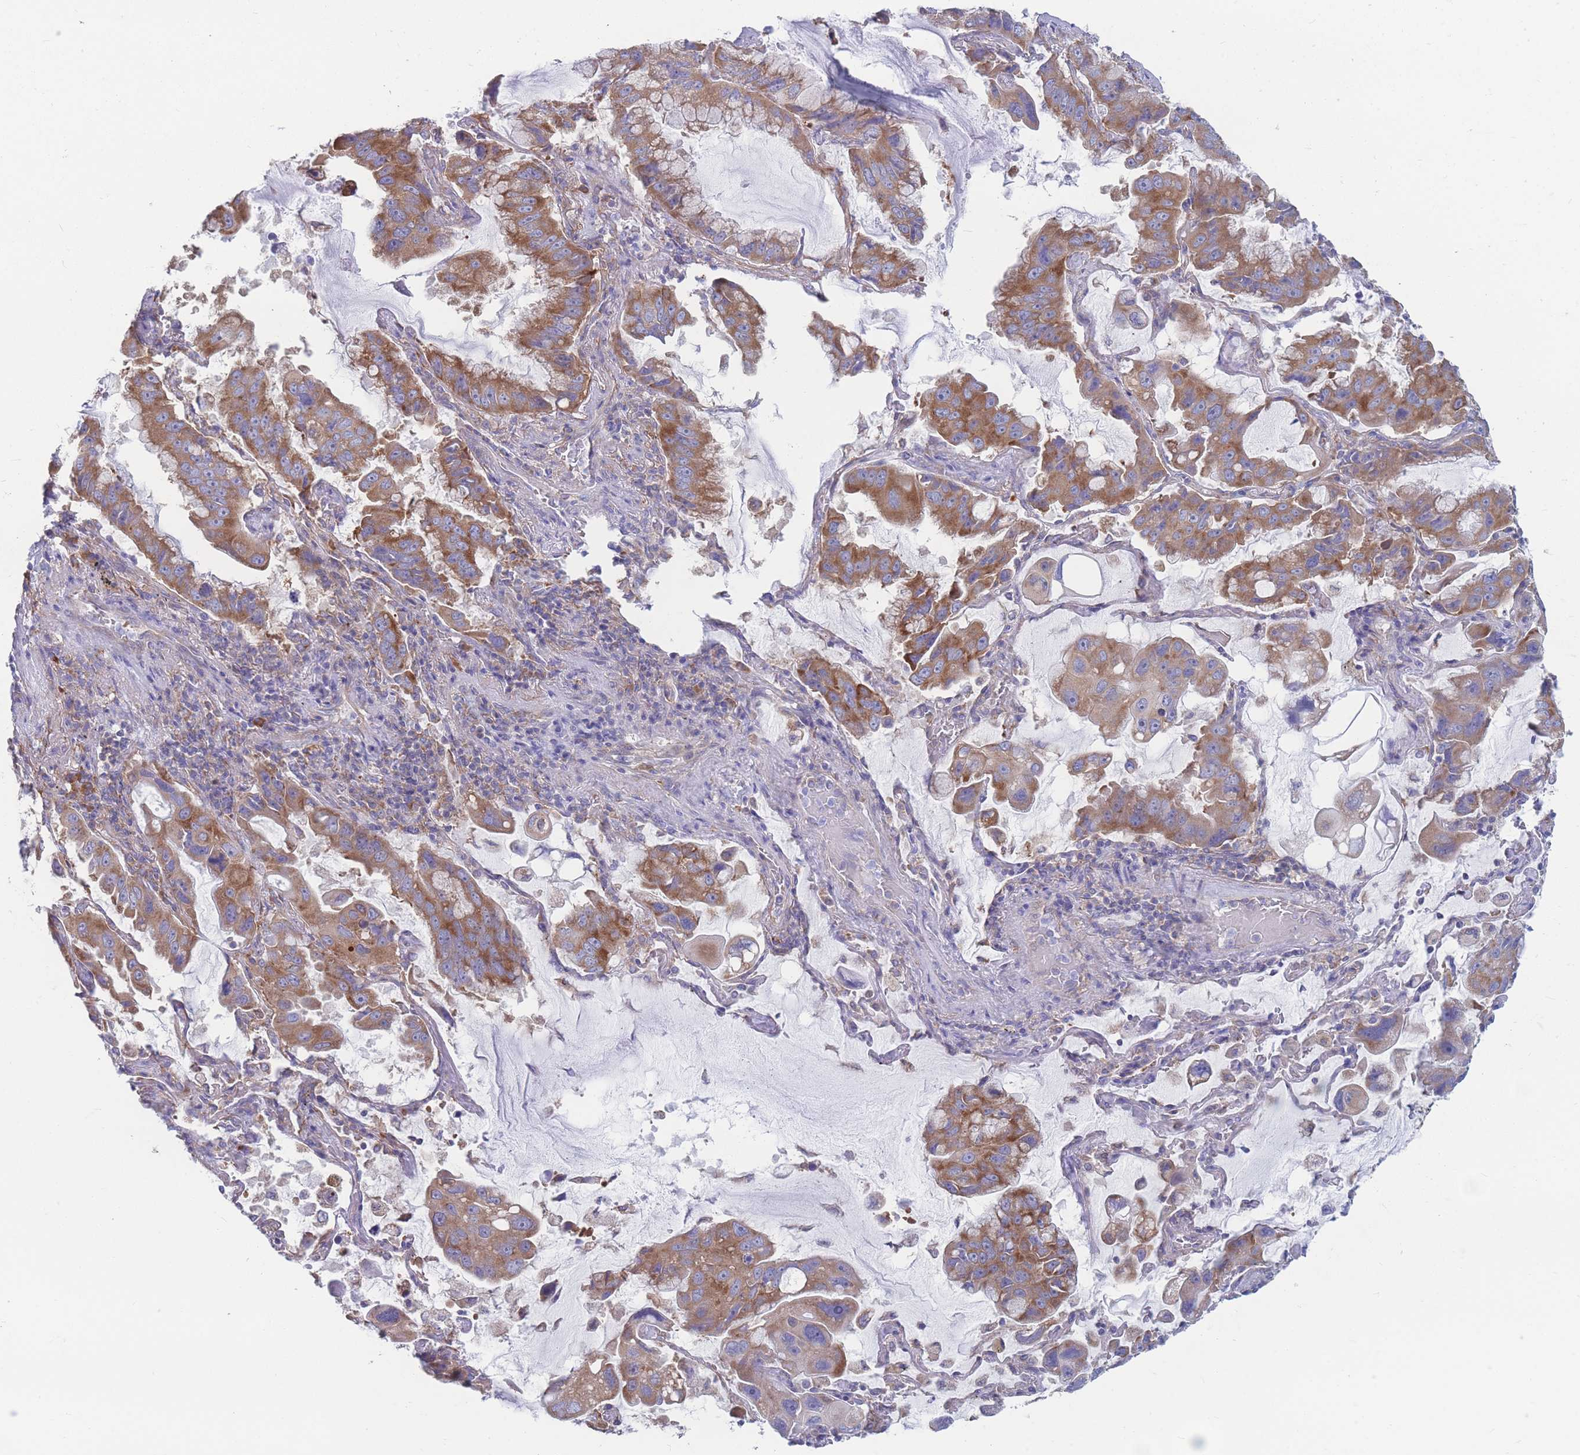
{"staining": {"intensity": "moderate", "quantity": ">75%", "location": "cytoplasmic/membranous"}, "tissue": "lung cancer", "cell_type": "Tumor cells", "image_type": "cancer", "snomed": [{"axis": "morphology", "description": "Adenocarcinoma, NOS"}, {"axis": "topography", "description": "Lung"}], "caption": "Immunohistochemical staining of lung cancer (adenocarcinoma) displays moderate cytoplasmic/membranous protein expression in approximately >75% of tumor cells.", "gene": "RPL8", "patient": {"sex": "male", "age": 64}}